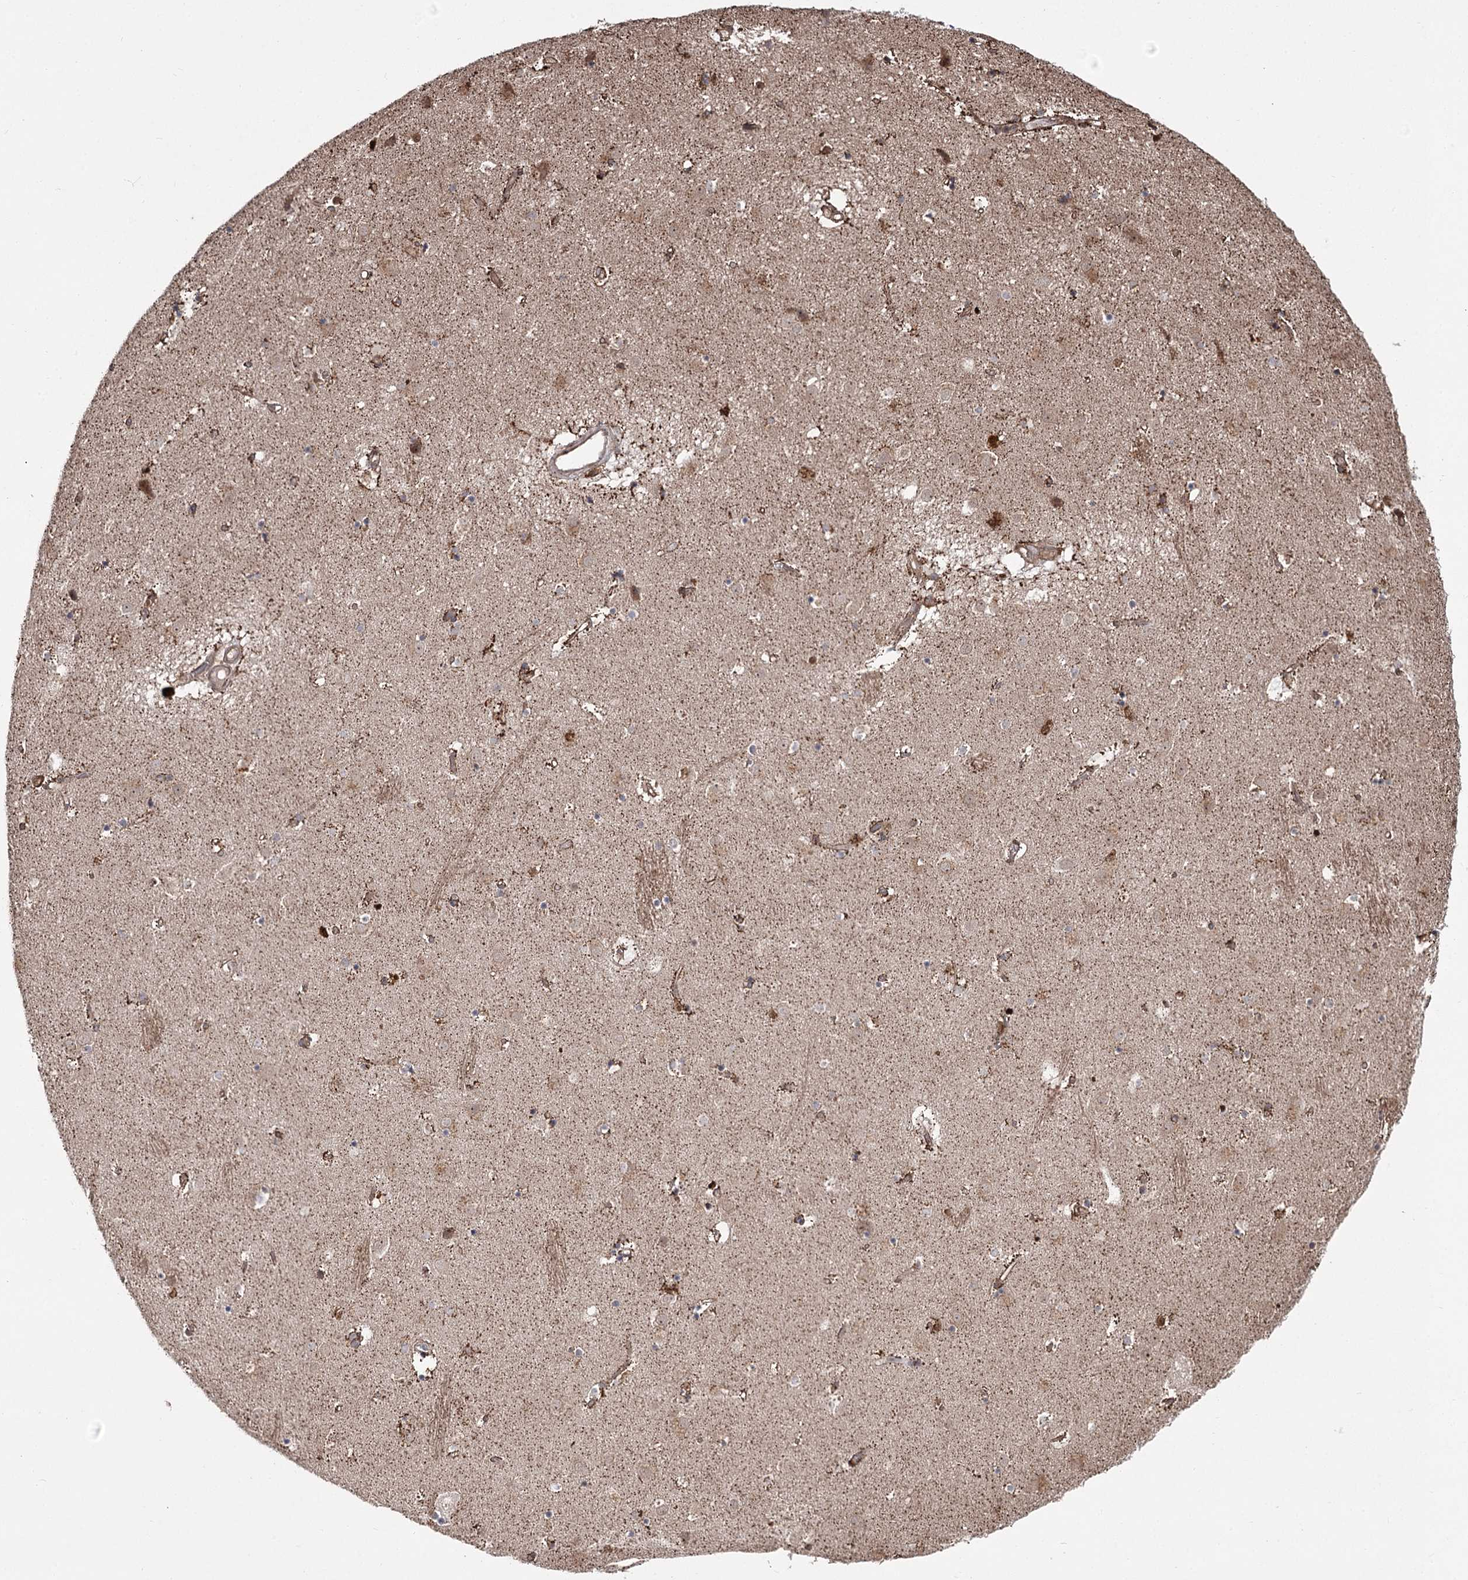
{"staining": {"intensity": "weak", "quantity": "25%-75%", "location": "cytoplasmic/membranous"}, "tissue": "caudate", "cell_type": "Glial cells", "image_type": "normal", "snomed": [{"axis": "morphology", "description": "Normal tissue, NOS"}, {"axis": "topography", "description": "Lateral ventricle wall"}], "caption": "DAB (3,3'-diaminobenzidine) immunohistochemical staining of unremarkable human caudate displays weak cytoplasmic/membranous protein expression in about 25%-75% of glial cells. Immunohistochemistry stains the protein of interest in brown and the nuclei are stained blue.", "gene": "FANCL", "patient": {"sex": "male", "age": 70}}